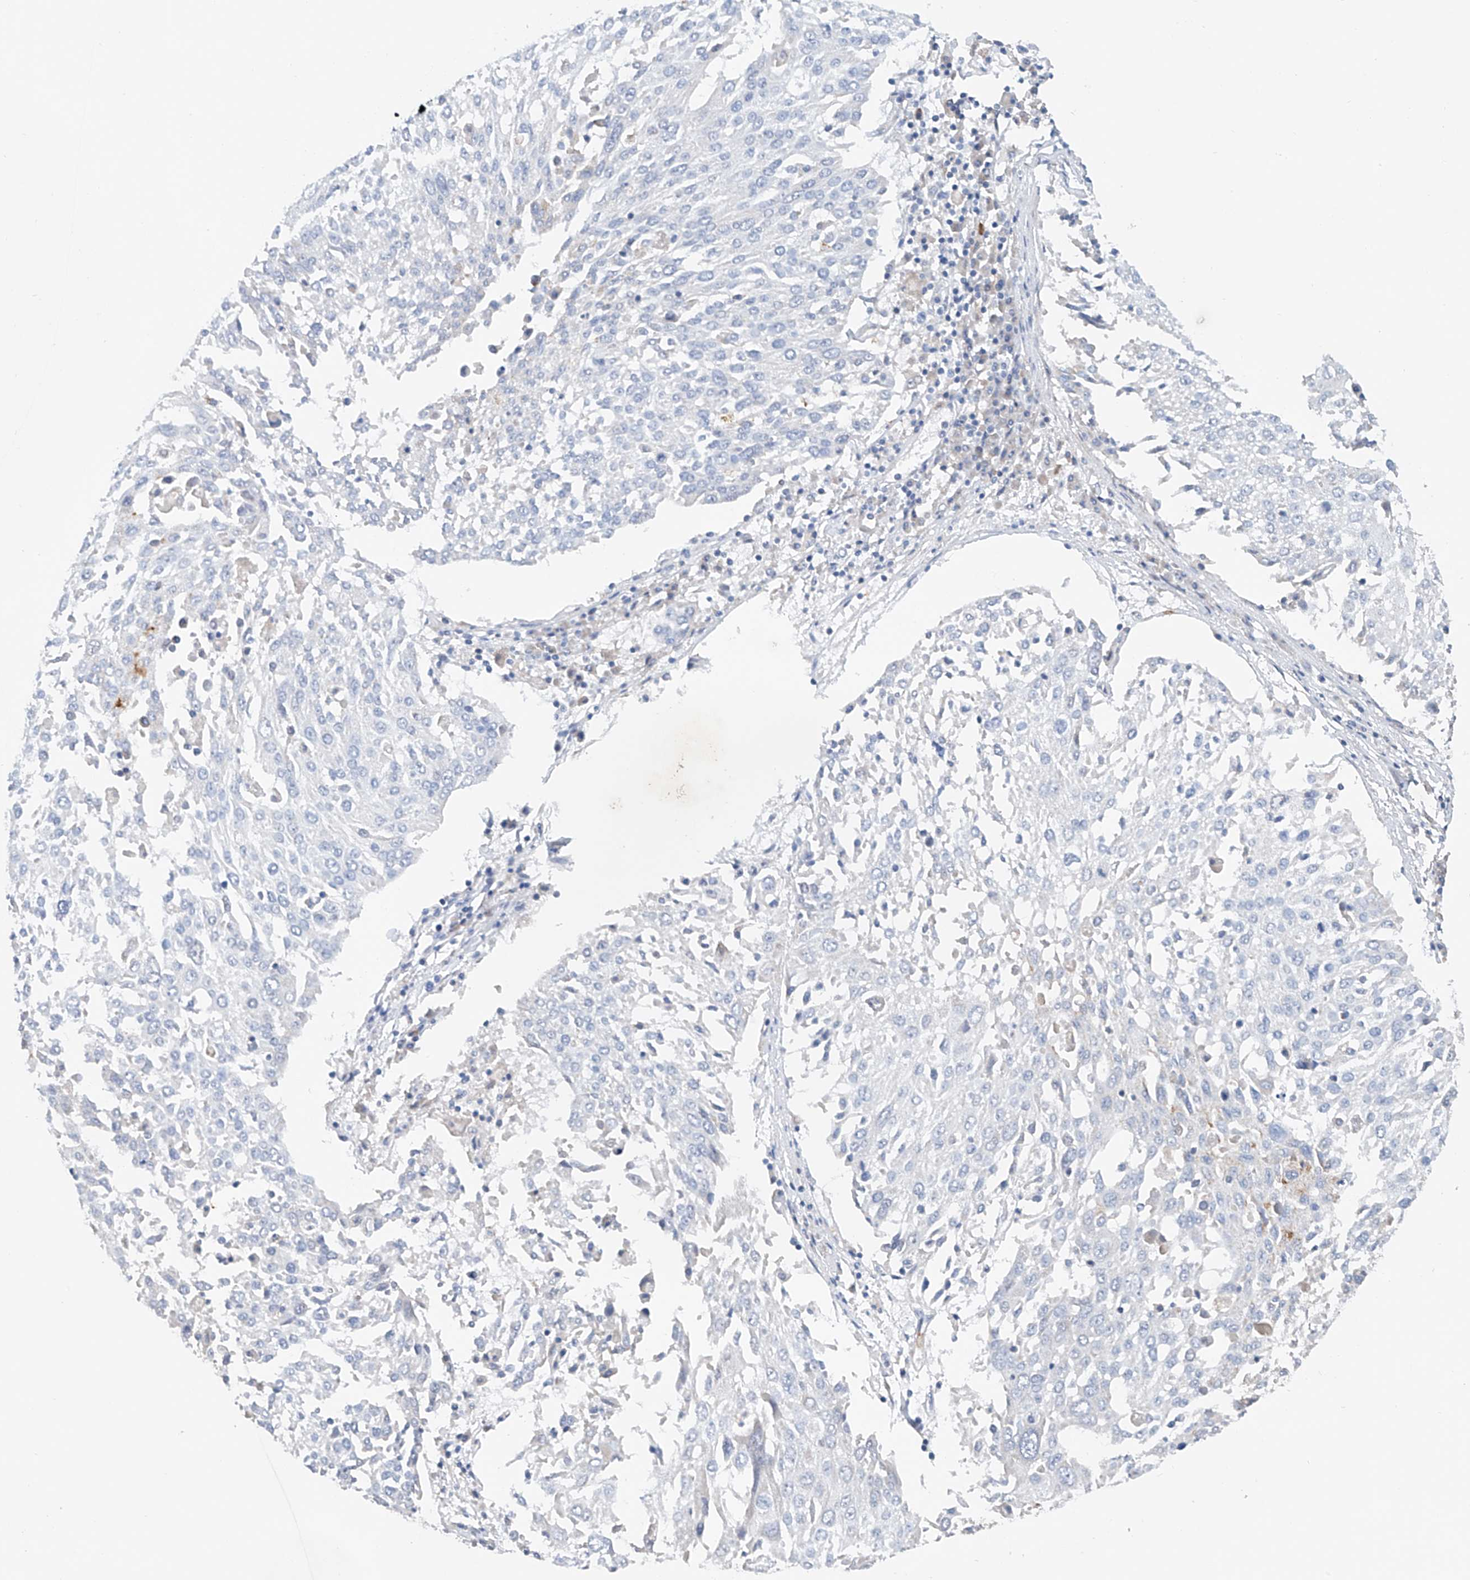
{"staining": {"intensity": "negative", "quantity": "none", "location": "none"}, "tissue": "lung cancer", "cell_type": "Tumor cells", "image_type": "cancer", "snomed": [{"axis": "morphology", "description": "Squamous cell carcinoma, NOS"}, {"axis": "topography", "description": "Lung"}], "caption": "Photomicrograph shows no protein positivity in tumor cells of lung squamous cell carcinoma tissue. (DAB (3,3'-diaminobenzidine) immunohistochemistry visualized using brightfield microscopy, high magnification).", "gene": "GPC4", "patient": {"sex": "male", "age": 65}}